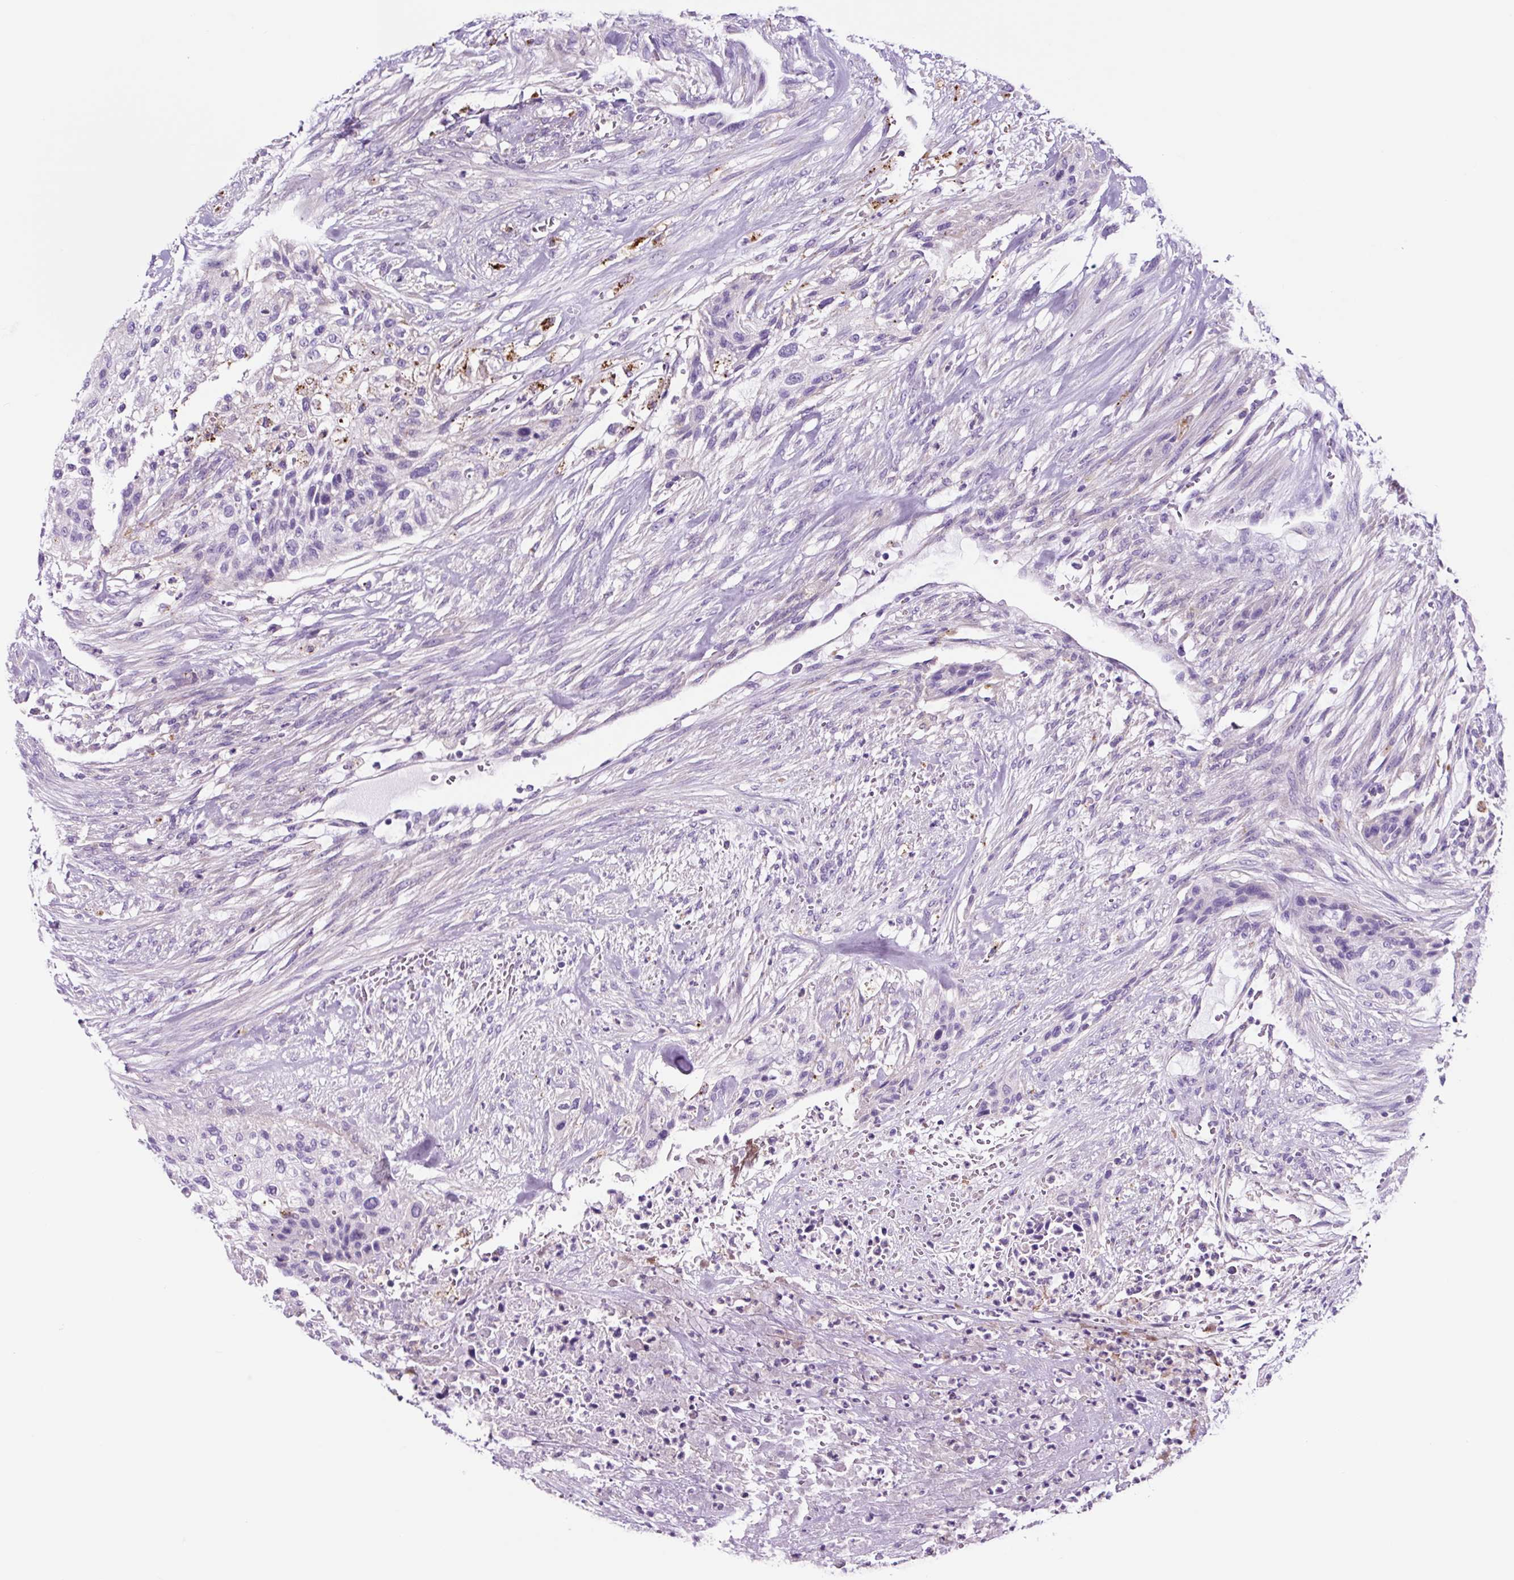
{"staining": {"intensity": "negative", "quantity": "none", "location": "none"}, "tissue": "urothelial cancer", "cell_type": "Tumor cells", "image_type": "cancer", "snomed": [{"axis": "morphology", "description": "Urothelial carcinoma, High grade"}, {"axis": "topography", "description": "Urinary bladder"}], "caption": "Immunohistochemical staining of human urothelial carcinoma (high-grade) shows no significant positivity in tumor cells. Nuclei are stained in blue.", "gene": "LCN10", "patient": {"sex": "male", "age": 35}}